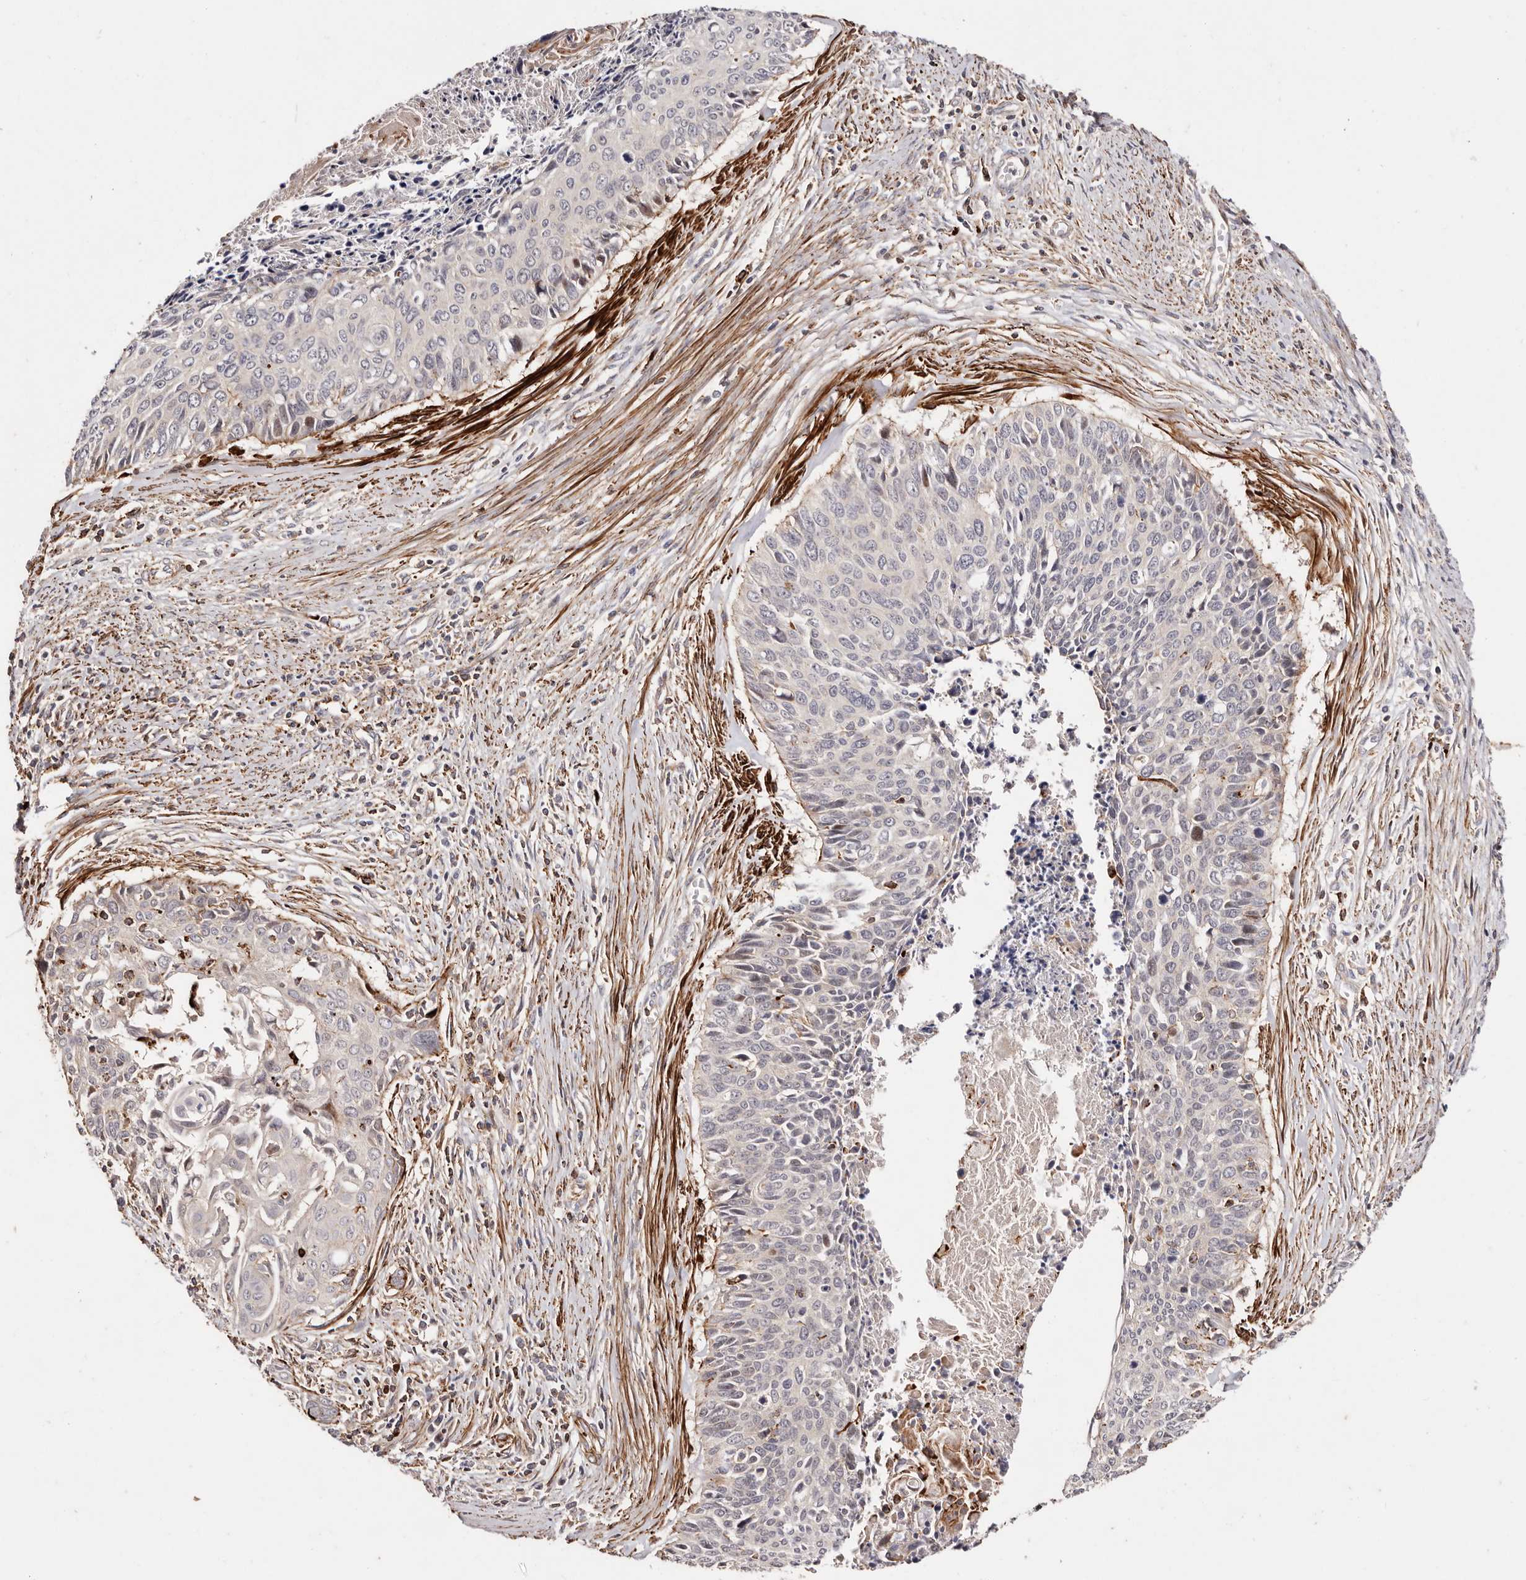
{"staining": {"intensity": "negative", "quantity": "none", "location": "none"}, "tissue": "cervical cancer", "cell_type": "Tumor cells", "image_type": "cancer", "snomed": [{"axis": "morphology", "description": "Squamous cell carcinoma, NOS"}, {"axis": "topography", "description": "Cervix"}], "caption": "The IHC histopathology image has no significant expression in tumor cells of cervical squamous cell carcinoma tissue.", "gene": "PTPN22", "patient": {"sex": "female", "age": 55}}